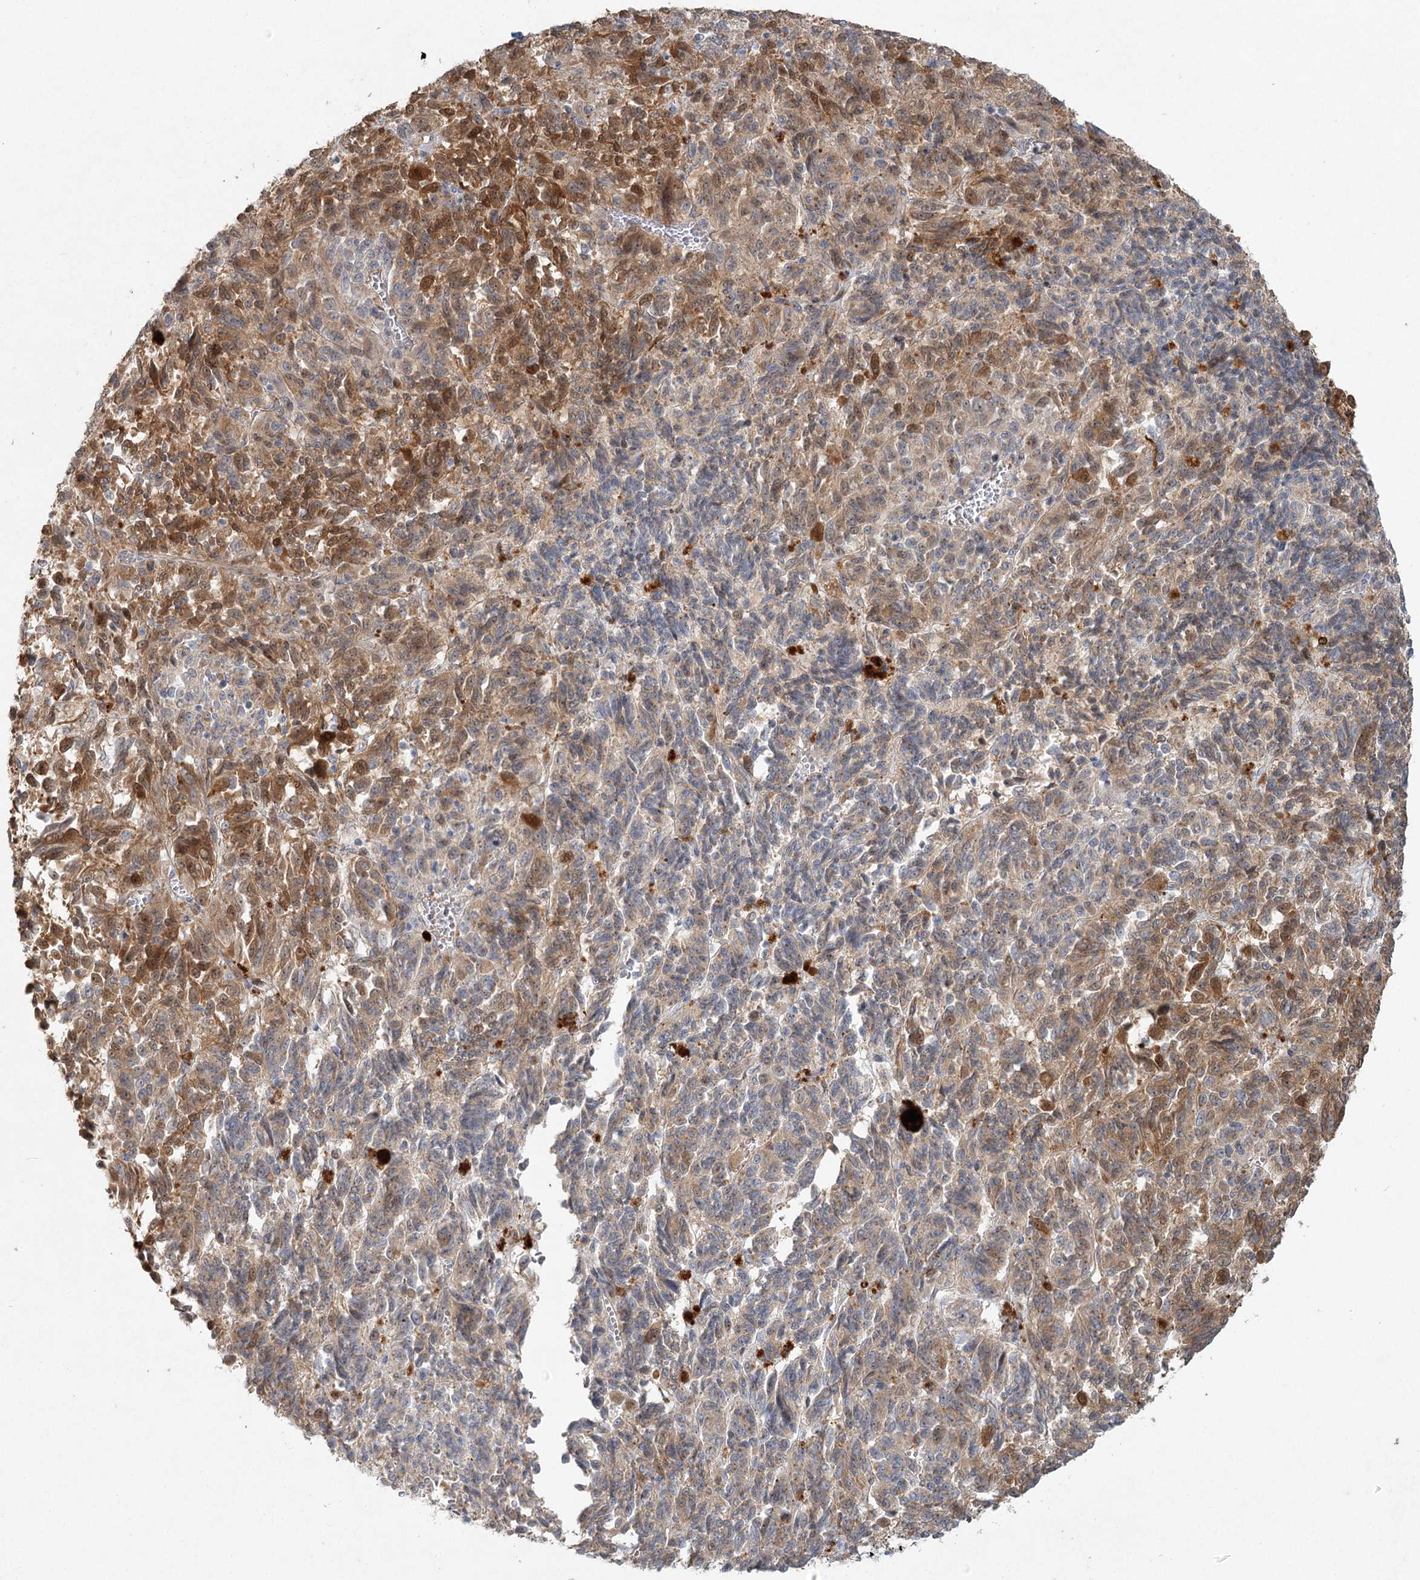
{"staining": {"intensity": "moderate", "quantity": "25%-75%", "location": "cytoplasmic/membranous"}, "tissue": "melanoma", "cell_type": "Tumor cells", "image_type": "cancer", "snomed": [{"axis": "morphology", "description": "Malignant melanoma, Metastatic site"}, {"axis": "topography", "description": "Lung"}], "caption": "Melanoma stained for a protein shows moderate cytoplasmic/membranous positivity in tumor cells.", "gene": "LRP2BP", "patient": {"sex": "male", "age": 64}}